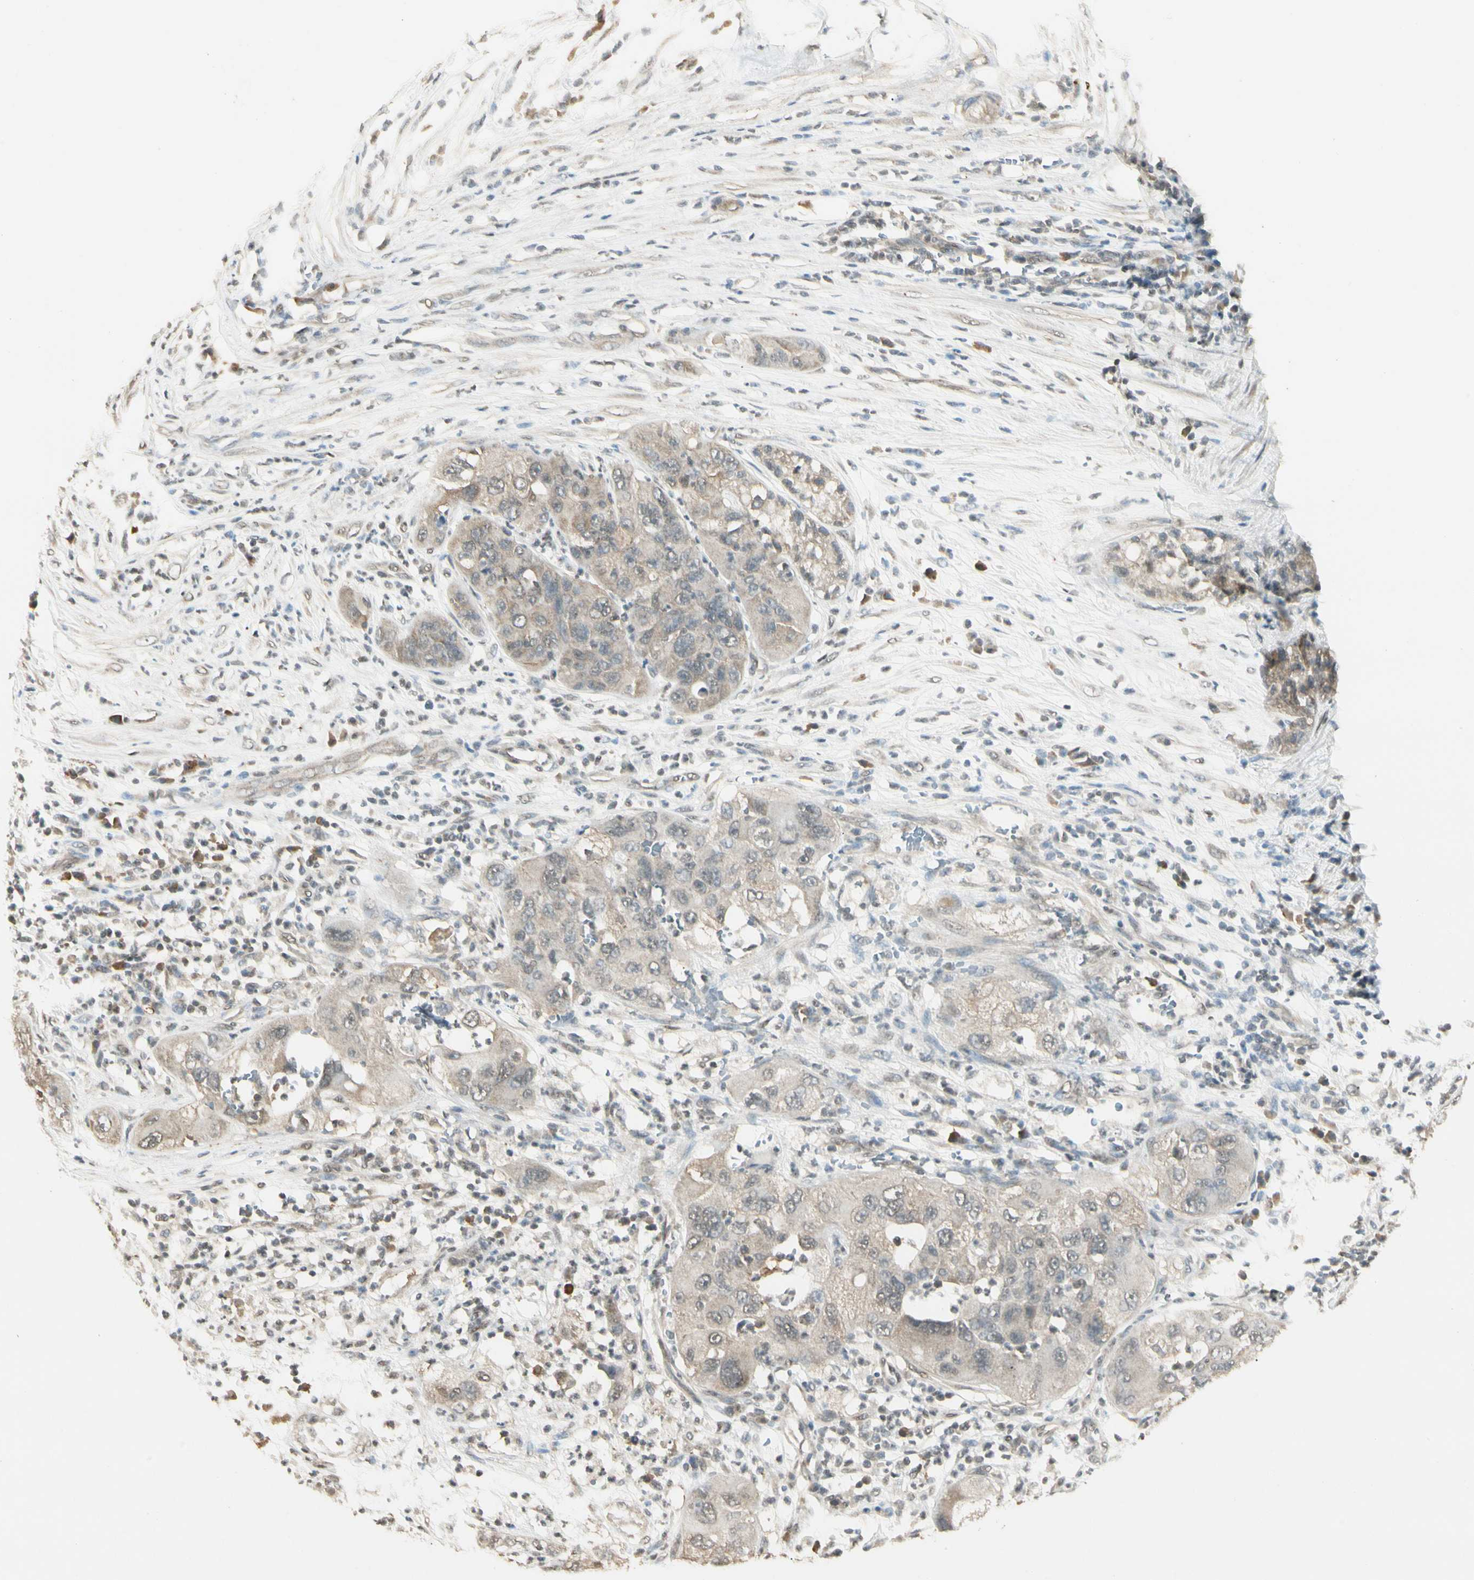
{"staining": {"intensity": "weak", "quantity": ">75%", "location": "cytoplasmic/membranous"}, "tissue": "pancreatic cancer", "cell_type": "Tumor cells", "image_type": "cancer", "snomed": [{"axis": "morphology", "description": "Adenocarcinoma, NOS"}, {"axis": "topography", "description": "Pancreas"}], "caption": "Tumor cells show low levels of weak cytoplasmic/membranous positivity in about >75% of cells in pancreatic adenocarcinoma. (Stains: DAB in brown, nuclei in blue, Microscopy: brightfield microscopy at high magnification).", "gene": "SGCA", "patient": {"sex": "female", "age": 78}}